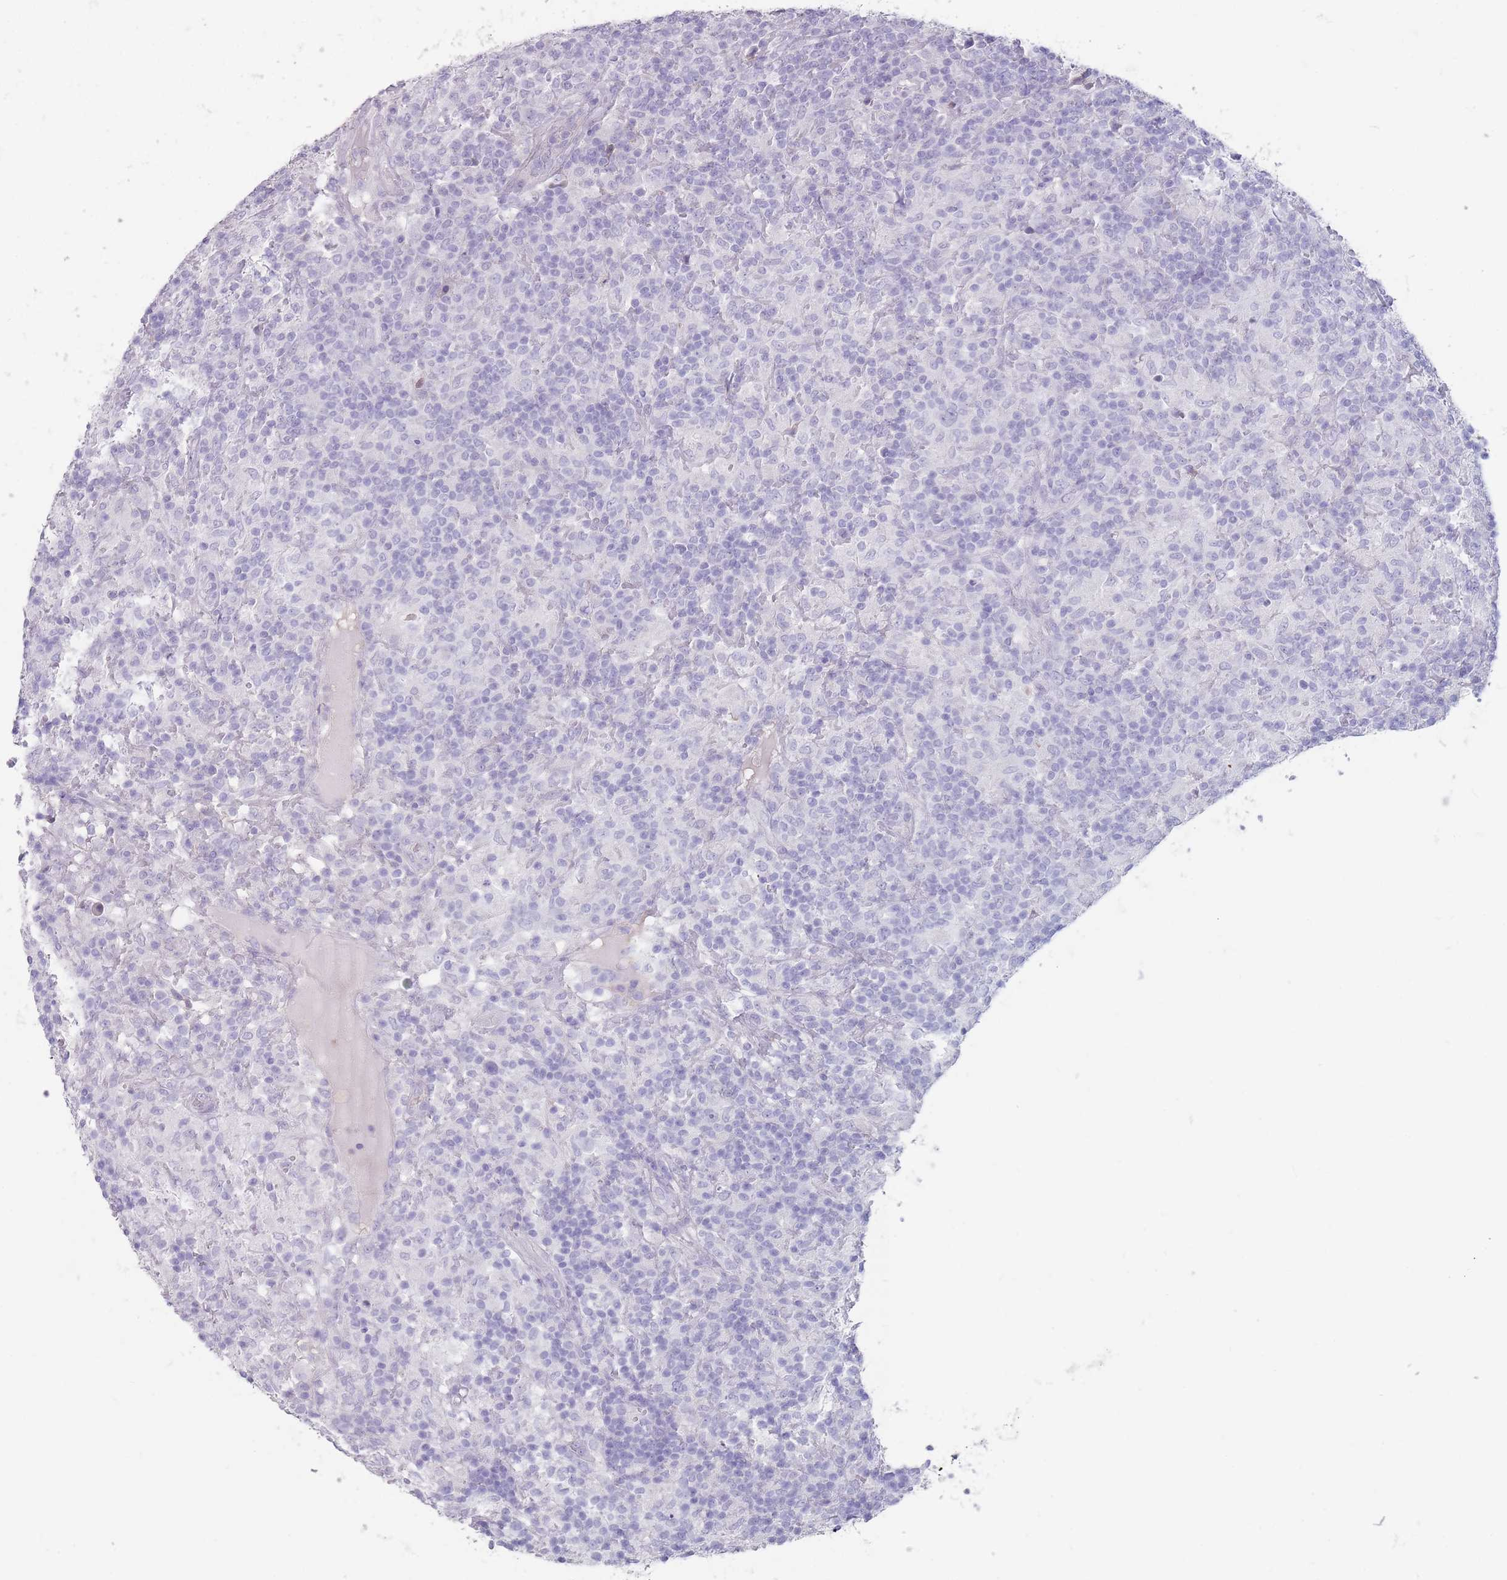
{"staining": {"intensity": "negative", "quantity": "none", "location": "none"}, "tissue": "lymphoma", "cell_type": "Tumor cells", "image_type": "cancer", "snomed": [{"axis": "morphology", "description": "Hodgkin's disease, NOS"}, {"axis": "topography", "description": "Lymph node"}], "caption": "Human lymphoma stained for a protein using immunohistochemistry (IHC) displays no expression in tumor cells.", "gene": "RHBG", "patient": {"sex": "male", "age": 70}}